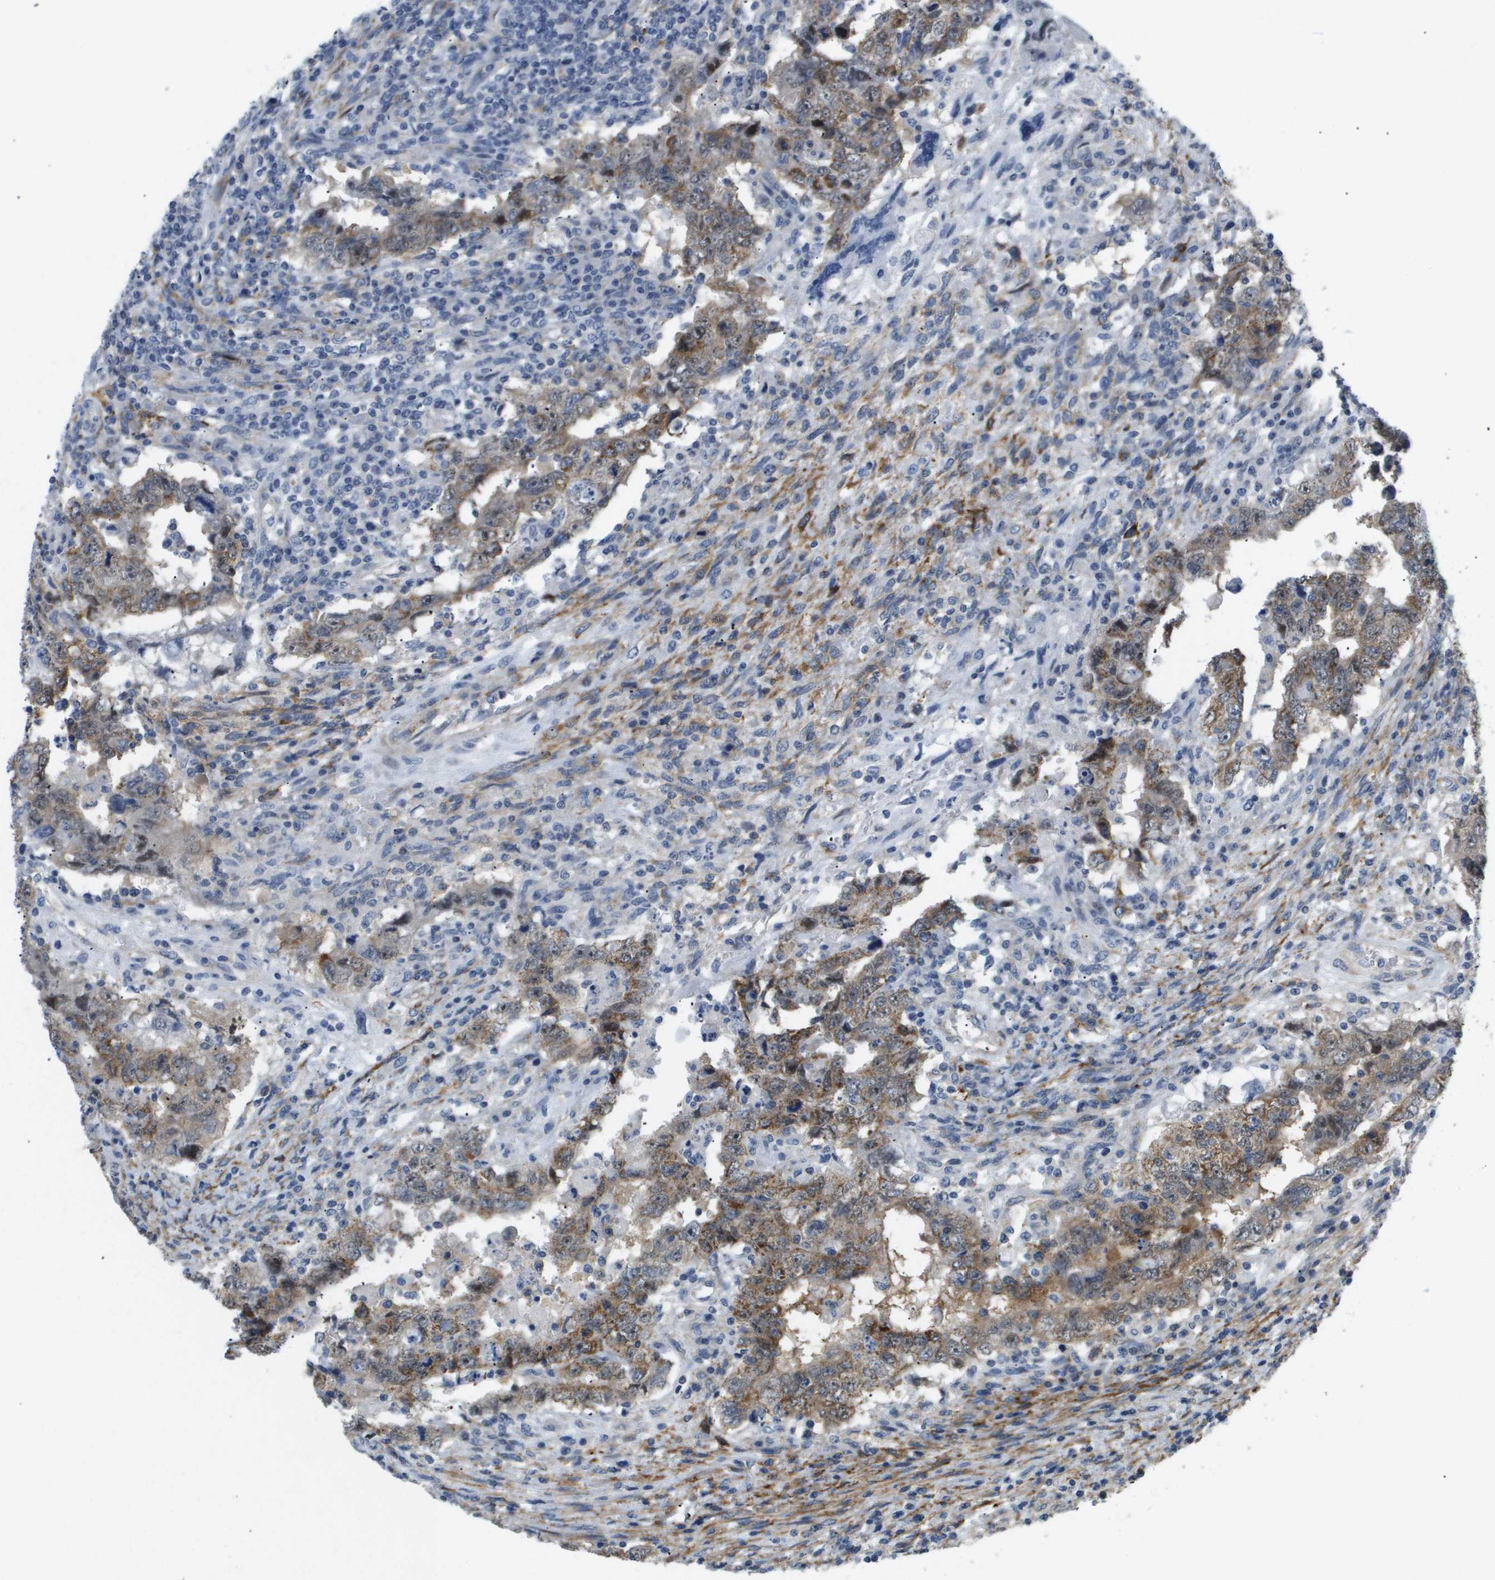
{"staining": {"intensity": "moderate", "quantity": ">75%", "location": "cytoplasmic/membranous"}, "tissue": "testis cancer", "cell_type": "Tumor cells", "image_type": "cancer", "snomed": [{"axis": "morphology", "description": "Carcinoma, Embryonal, NOS"}, {"axis": "topography", "description": "Testis"}], "caption": "A histopathology image of testis cancer (embryonal carcinoma) stained for a protein demonstrates moderate cytoplasmic/membranous brown staining in tumor cells.", "gene": "OTUD5", "patient": {"sex": "male", "age": 26}}